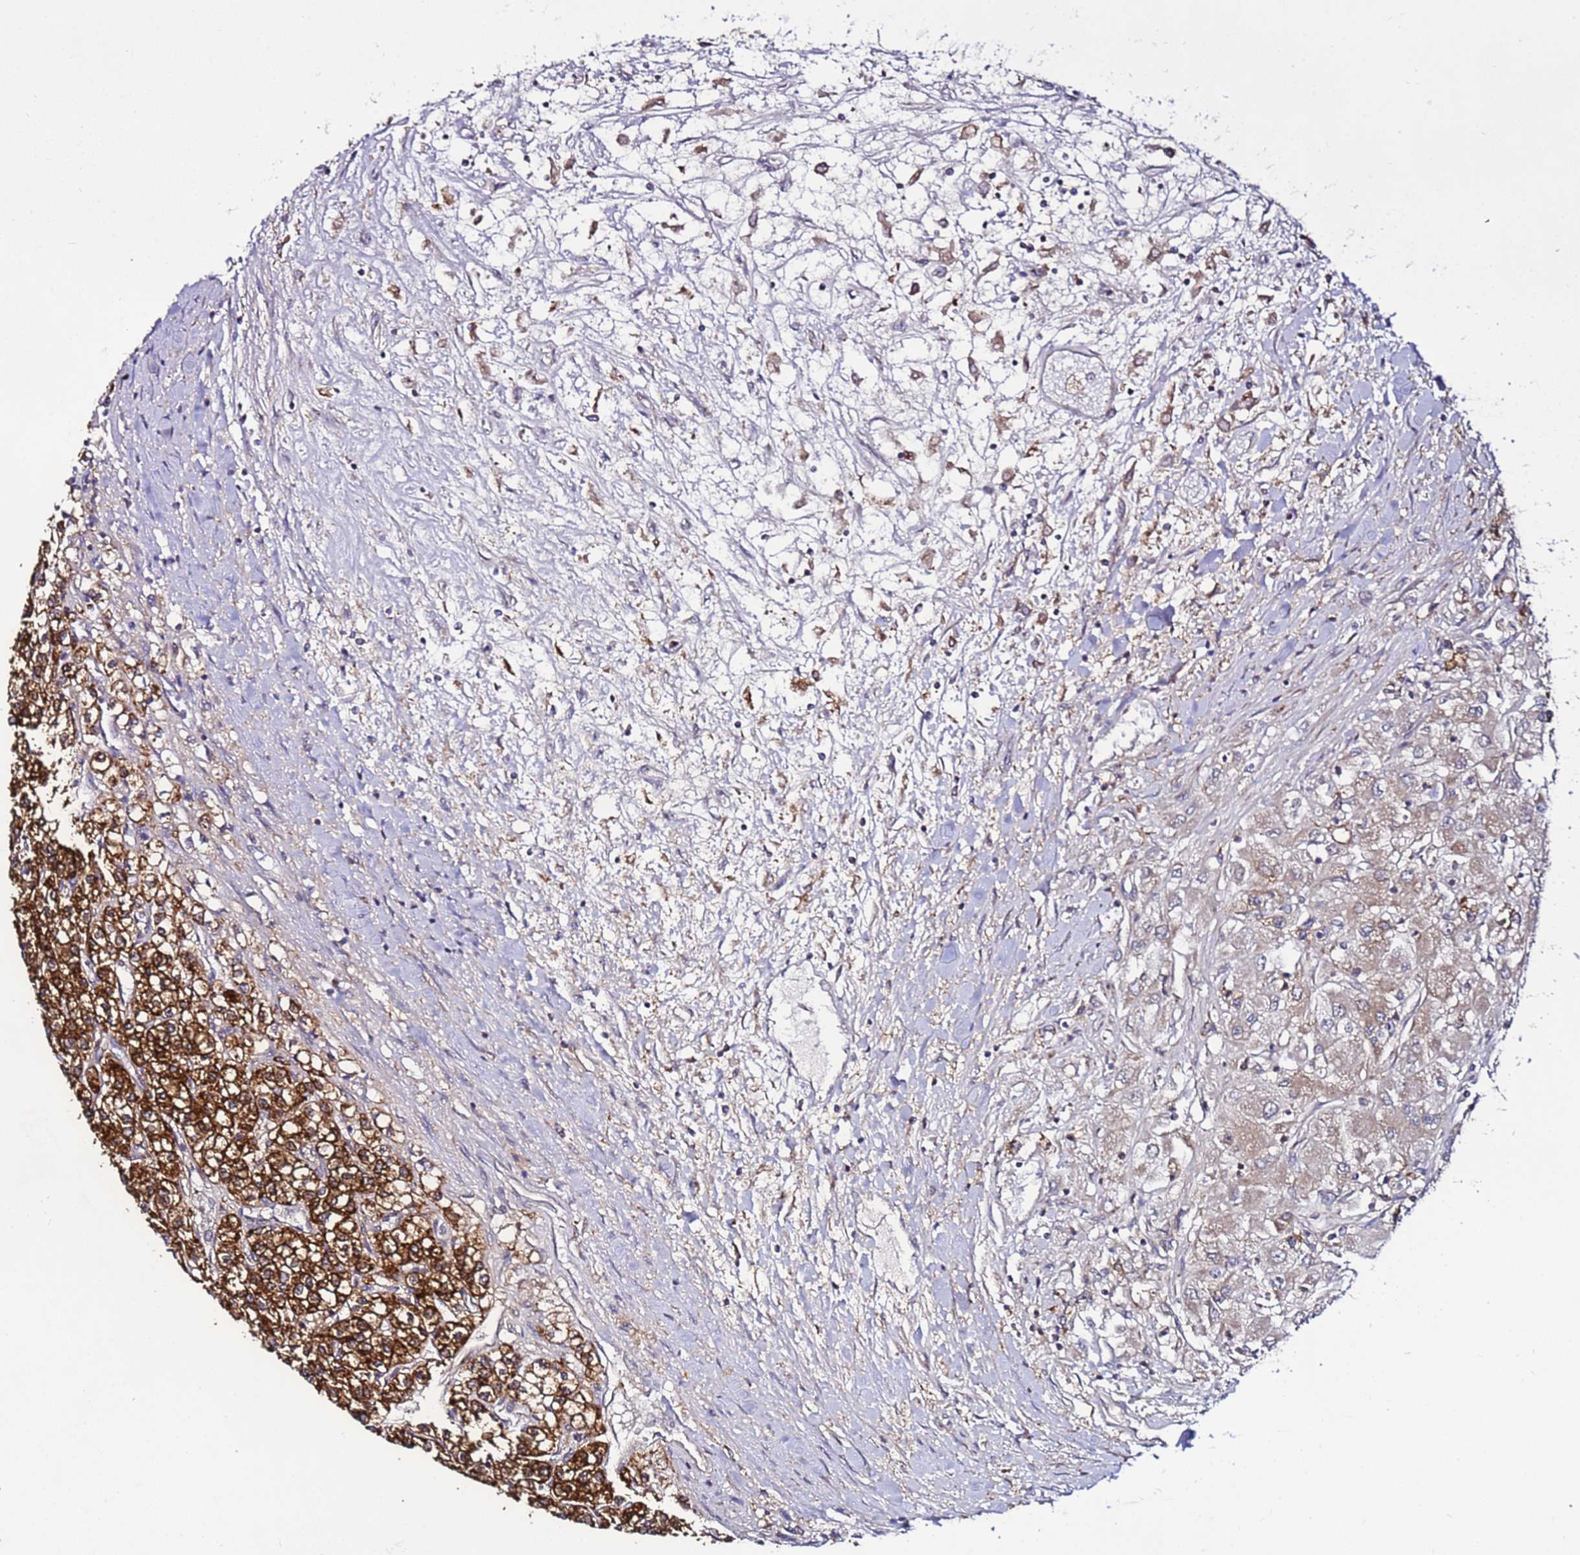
{"staining": {"intensity": "strong", "quantity": ">75%", "location": "cytoplasmic/membranous"}, "tissue": "renal cancer", "cell_type": "Tumor cells", "image_type": "cancer", "snomed": [{"axis": "morphology", "description": "Adenocarcinoma, NOS"}, {"axis": "topography", "description": "Kidney"}], "caption": "Renal adenocarcinoma stained with a protein marker shows strong staining in tumor cells.", "gene": "TMEM176B", "patient": {"sex": "male", "age": 80}}